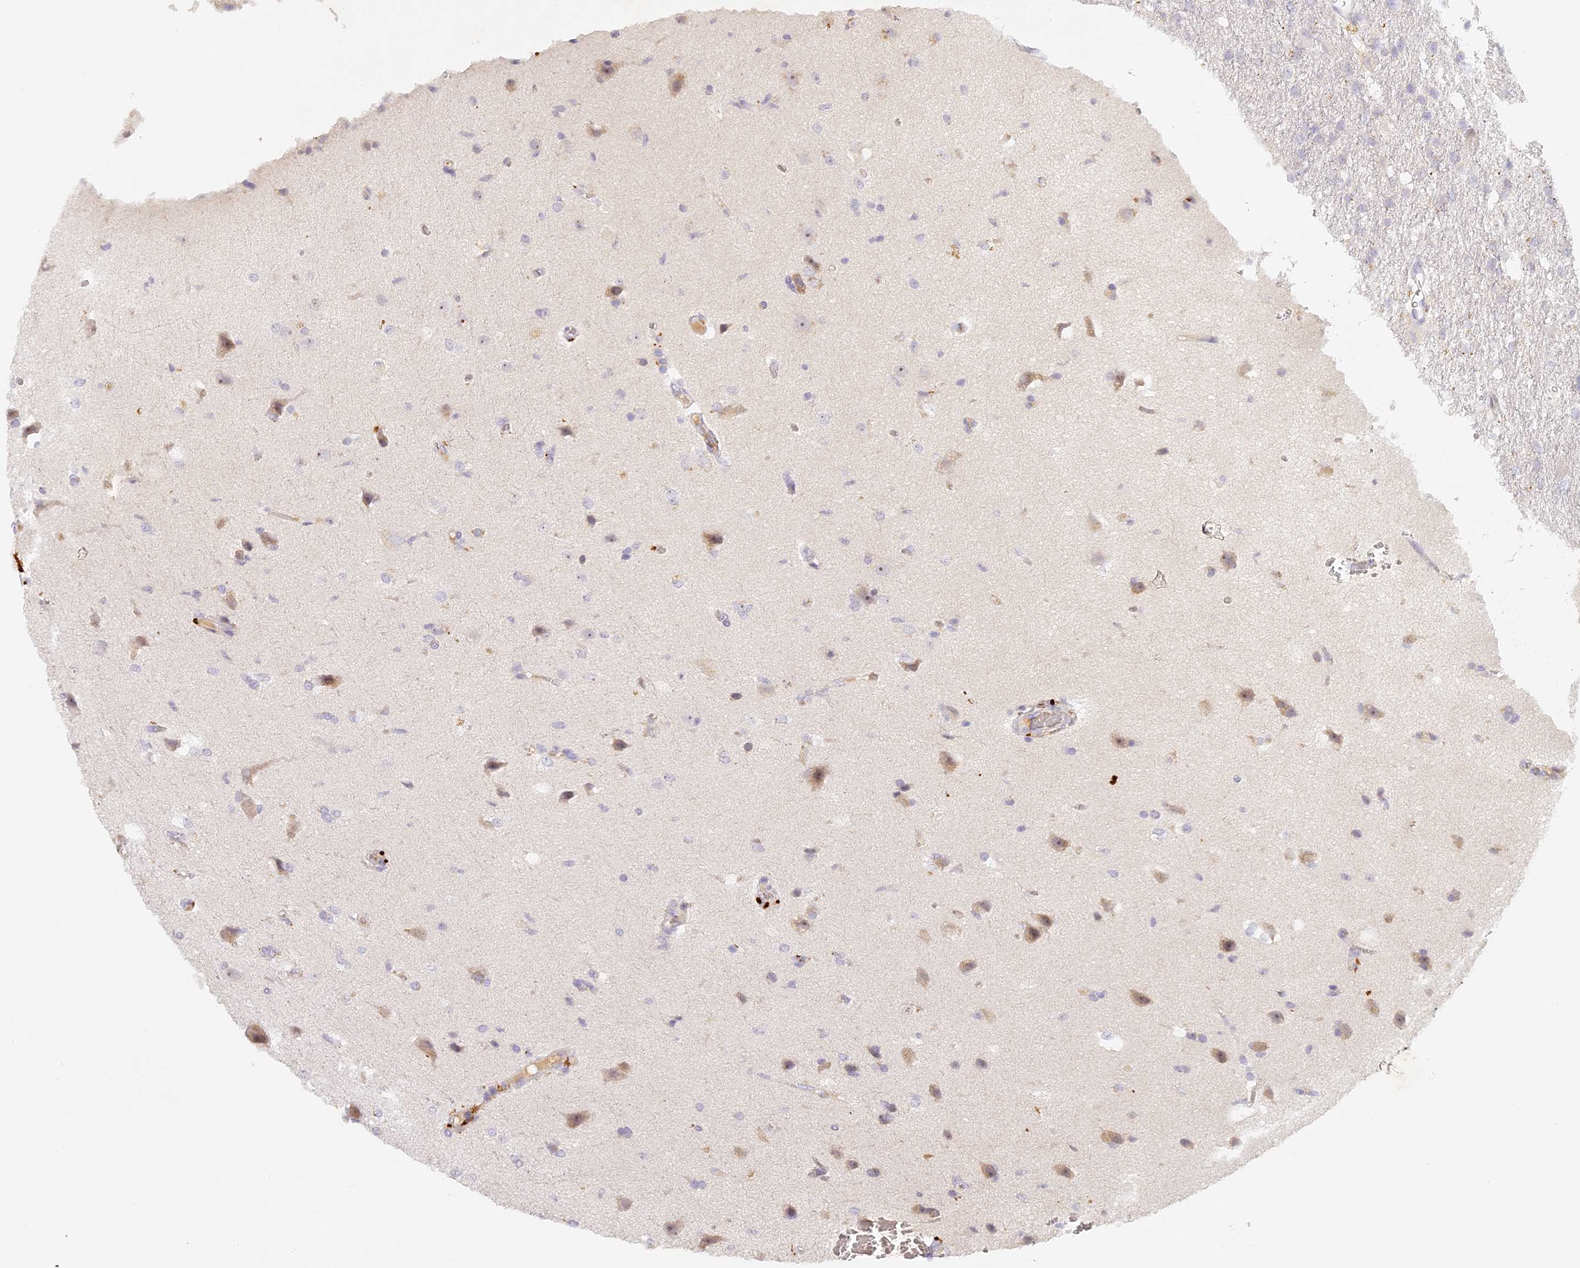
{"staining": {"intensity": "negative", "quantity": "none", "location": "none"}, "tissue": "glioma", "cell_type": "Tumor cells", "image_type": "cancer", "snomed": [{"axis": "morphology", "description": "Glioma, malignant, High grade"}, {"axis": "topography", "description": "Brain"}], "caption": "There is no significant expression in tumor cells of glioma.", "gene": "ELL3", "patient": {"sex": "female", "age": 57}}